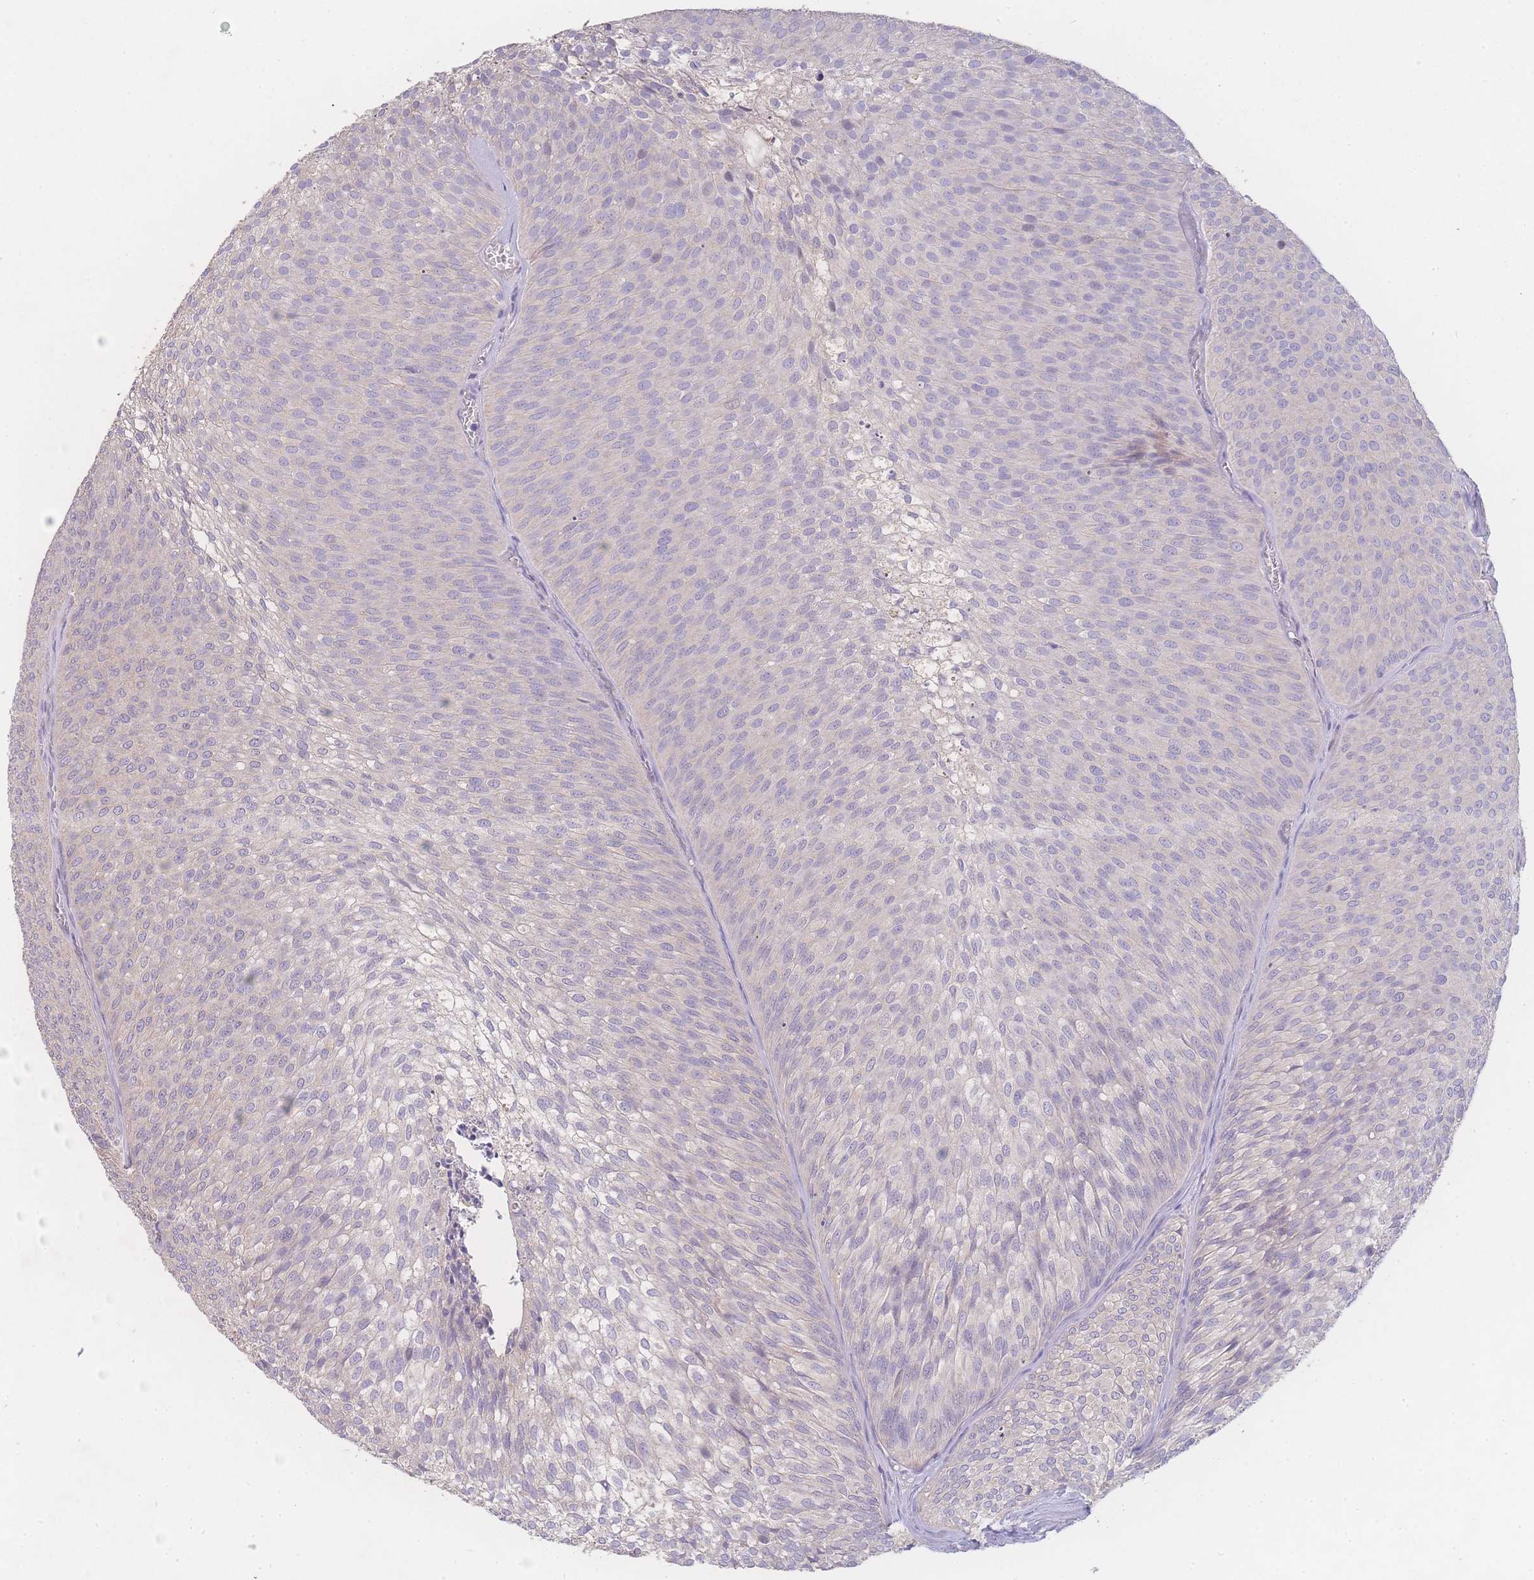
{"staining": {"intensity": "negative", "quantity": "none", "location": "none"}, "tissue": "urothelial cancer", "cell_type": "Tumor cells", "image_type": "cancer", "snomed": [{"axis": "morphology", "description": "Urothelial carcinoma, Low grade"}, {"axis": "topography", "description": "Urinary bladder"}], "caption": "A photomicrograph of urothelial carcinoma (low-grade) stained for a protein shows no brown staining in tumor cells.", "gene": "GIPR", "patient": {"sex": "male", "age": 91}}